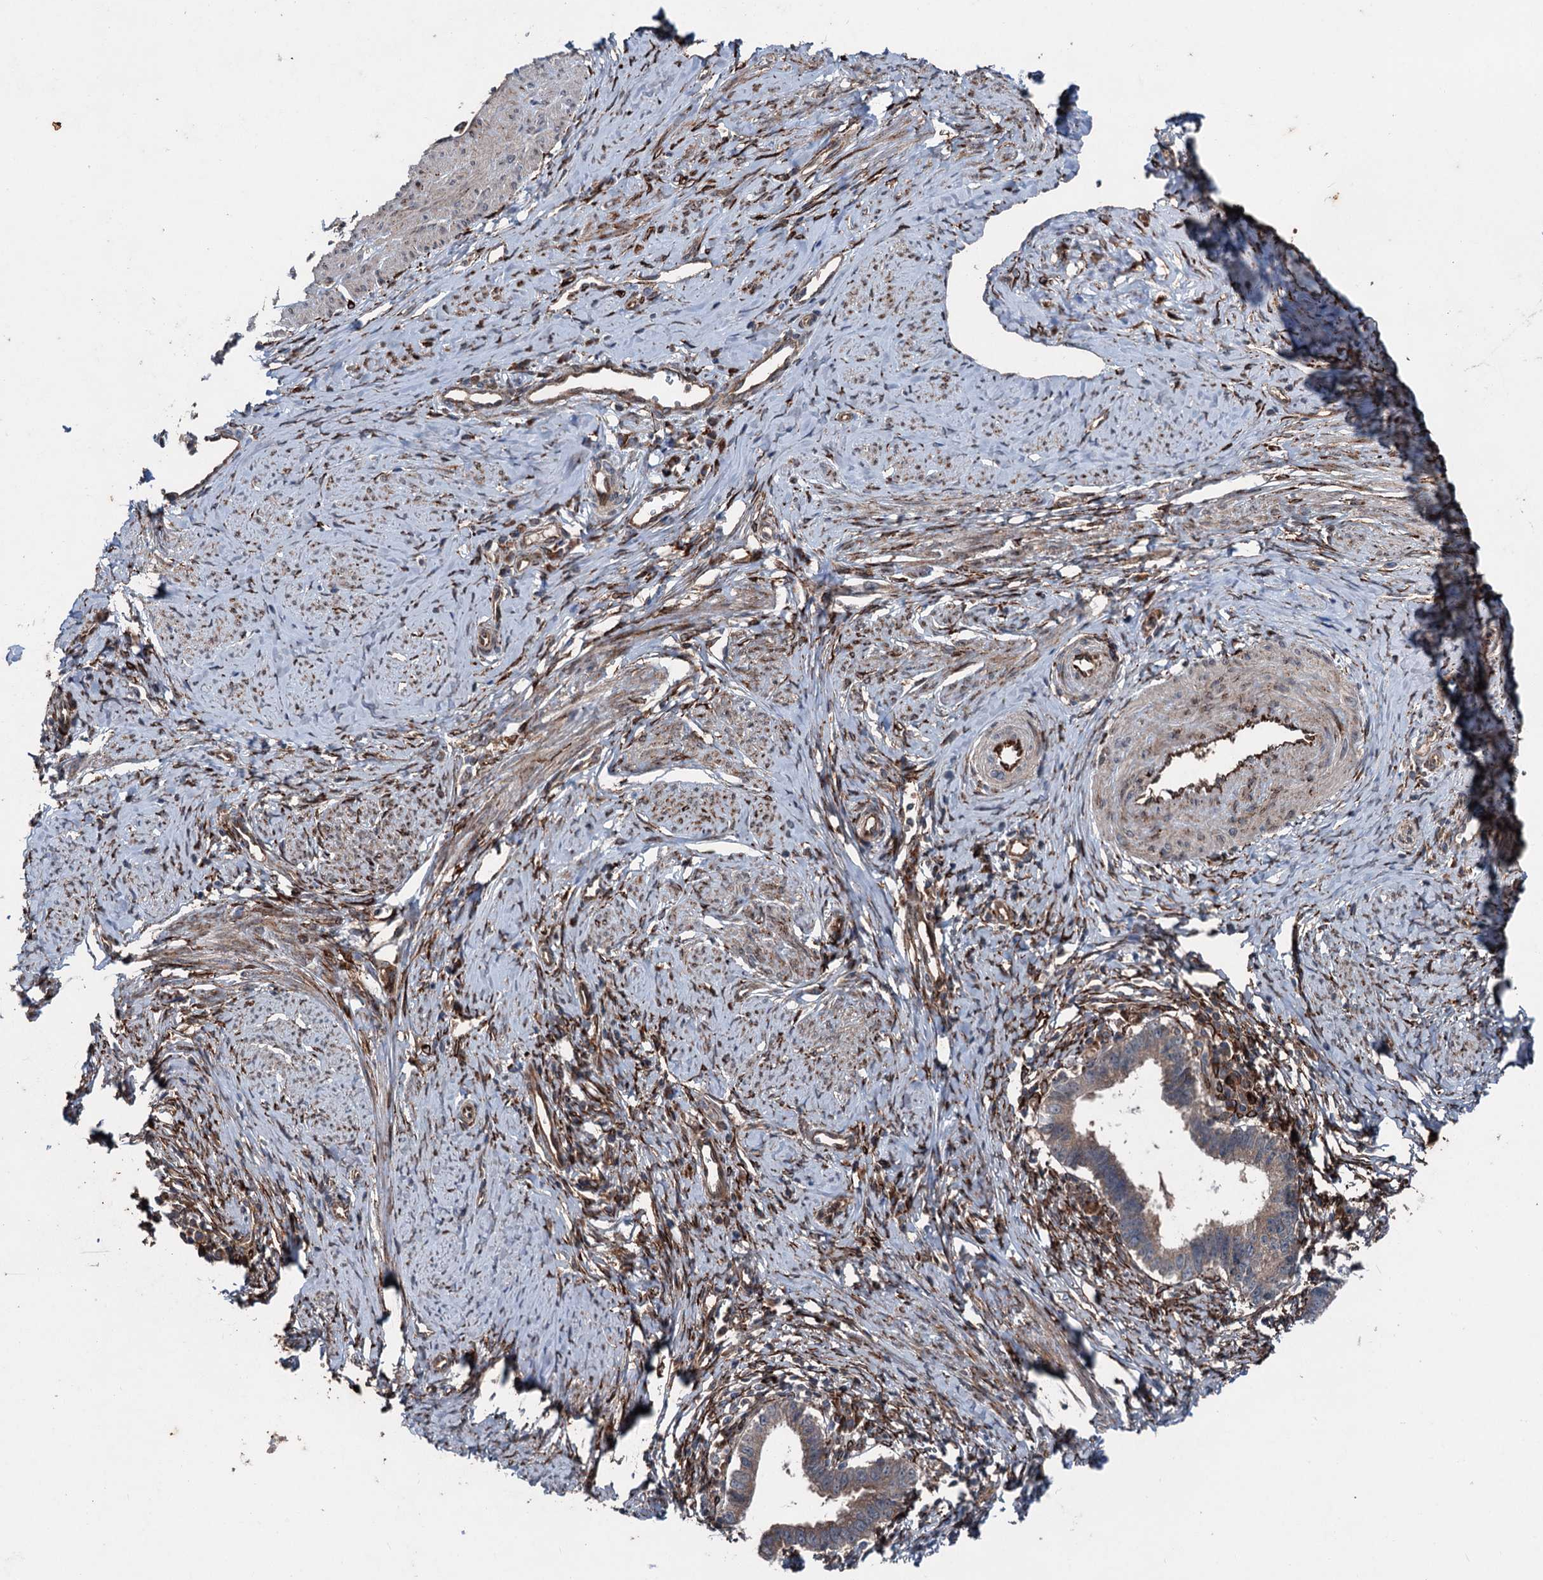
{"staining": {"intensity": "moderate", "quantity": ">75%", "location": "cytoplasmic/membranous"}, "tissue": "cervical cancer", "cell_type": "Tumor cells", "image_type": "cancer", "snomed": [{"axis": "morphology", "description": "Adenocarcinoma, NOS"}, {"axis": "topography", "description": "Cervix"}], "caption": "Brown immunohistochemical staining in cervical cancer demonstrates moderate cytoplasmic/membranous staining in about >75% of tumor cells. (Stains: DAB (3,3'-diaminobenzidine) in brown, nuclei in blue, Microscopy: brightfield microscopy at high magnification).", "gene": "DDIAS", "patient": {"sex": "female", "age": 36}}